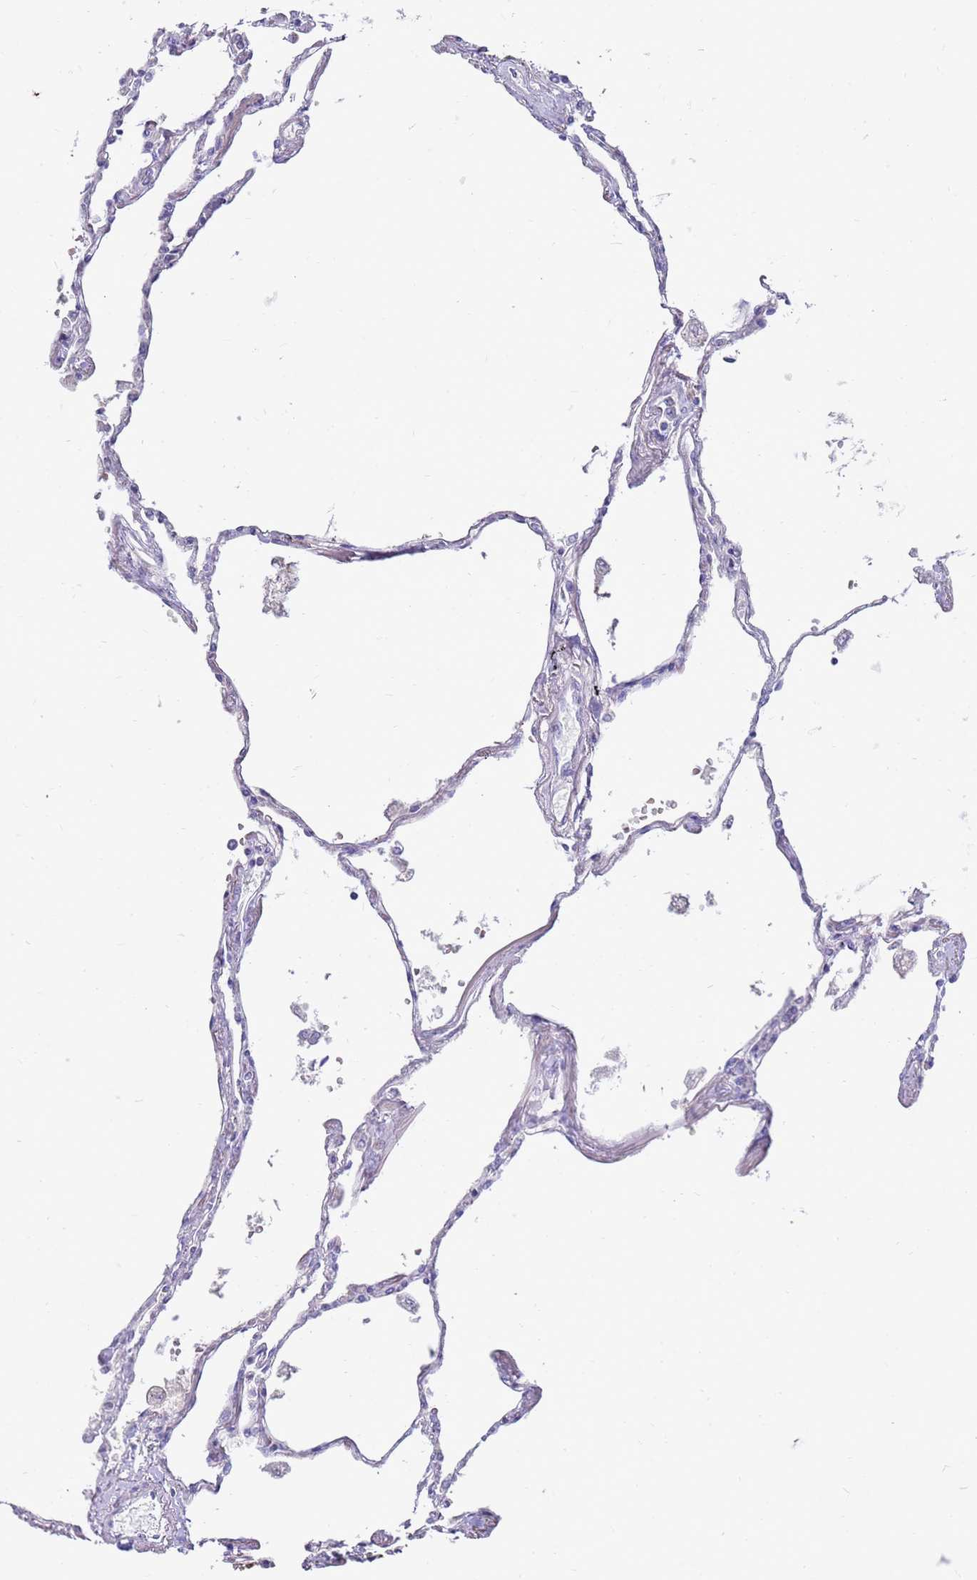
{"staining": {"intensity": "negative", "quantity": "none", "location": "none"}, "tissue": "lung", "cell_type": "Alveolar cells", "image_type": "normal", "snomed": [{"axis": "morphology", "description": "Normal tissue, NOS"}, {"axis": "topography", "description": "Lung"}], "caption": "IHC photomicrograph of unremarkable human lung stained for a protein (brown), which demonstrates no expression in alveolar cells. (IHC, brightfield microscopy, high magnification).", "gene": "EVPLL", "patient": {"sex": "female", "age": 67}}